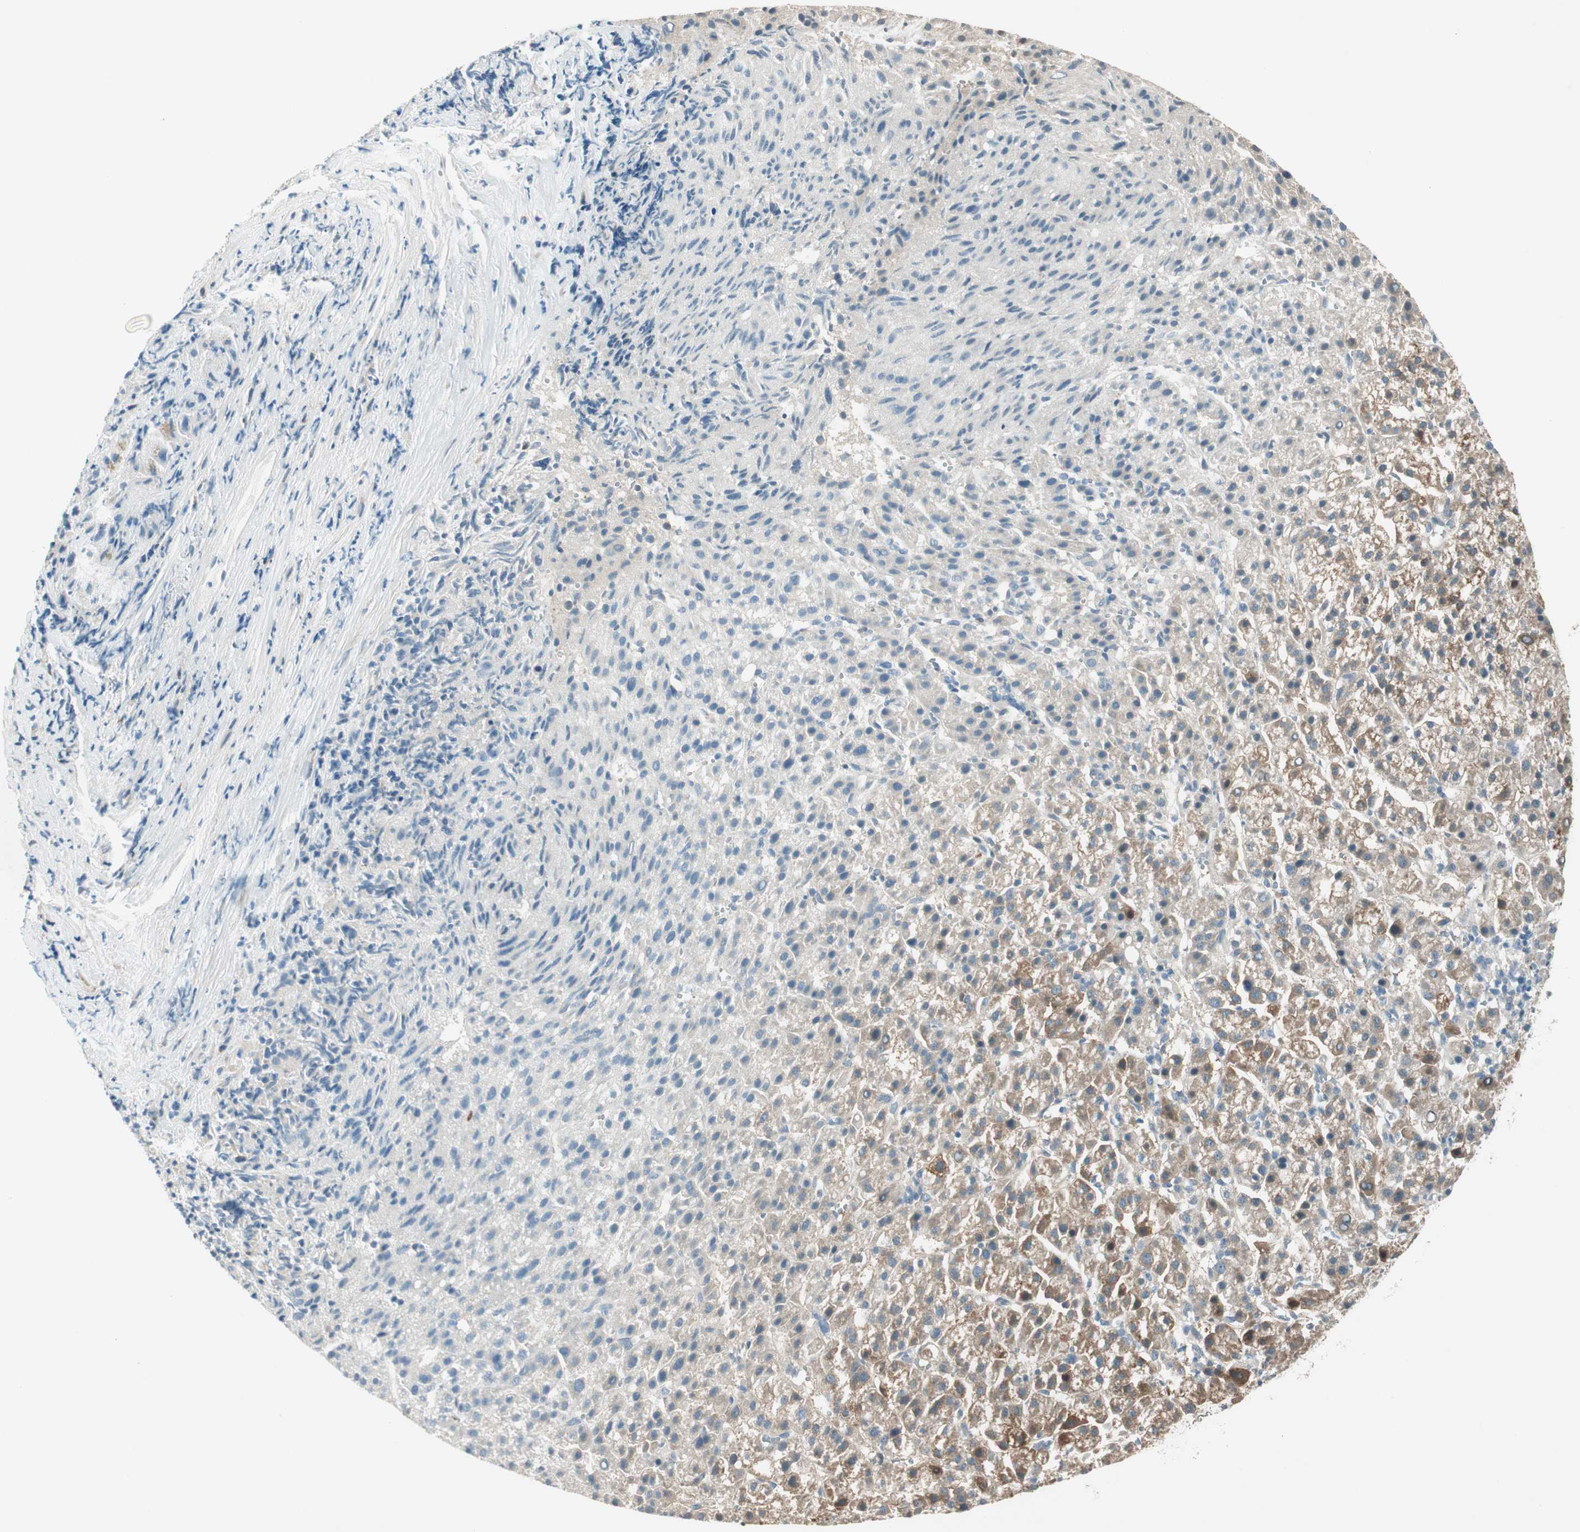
{"staining": {"intensity": "weak", "quantity": "<25%", "location": "cytoplasmic/membranous"}, "tissue": "liver cancer", "cell_type": "Tumor cells", "image_type": "cancer", "snomed": [{"axis": "morphology", "description": "Carcinoma, Hepatocellular, NOS"}, {"axis": "topography", "description": "Liver"}], "caption": "IHC histopathology image of hepatocellular carcinoma (liver) stained for a protein (brown), which demonstrates no positivity in tumor cells.", "gene": "CGRRF1", "patient": {"sex": "female", "age": 58}}